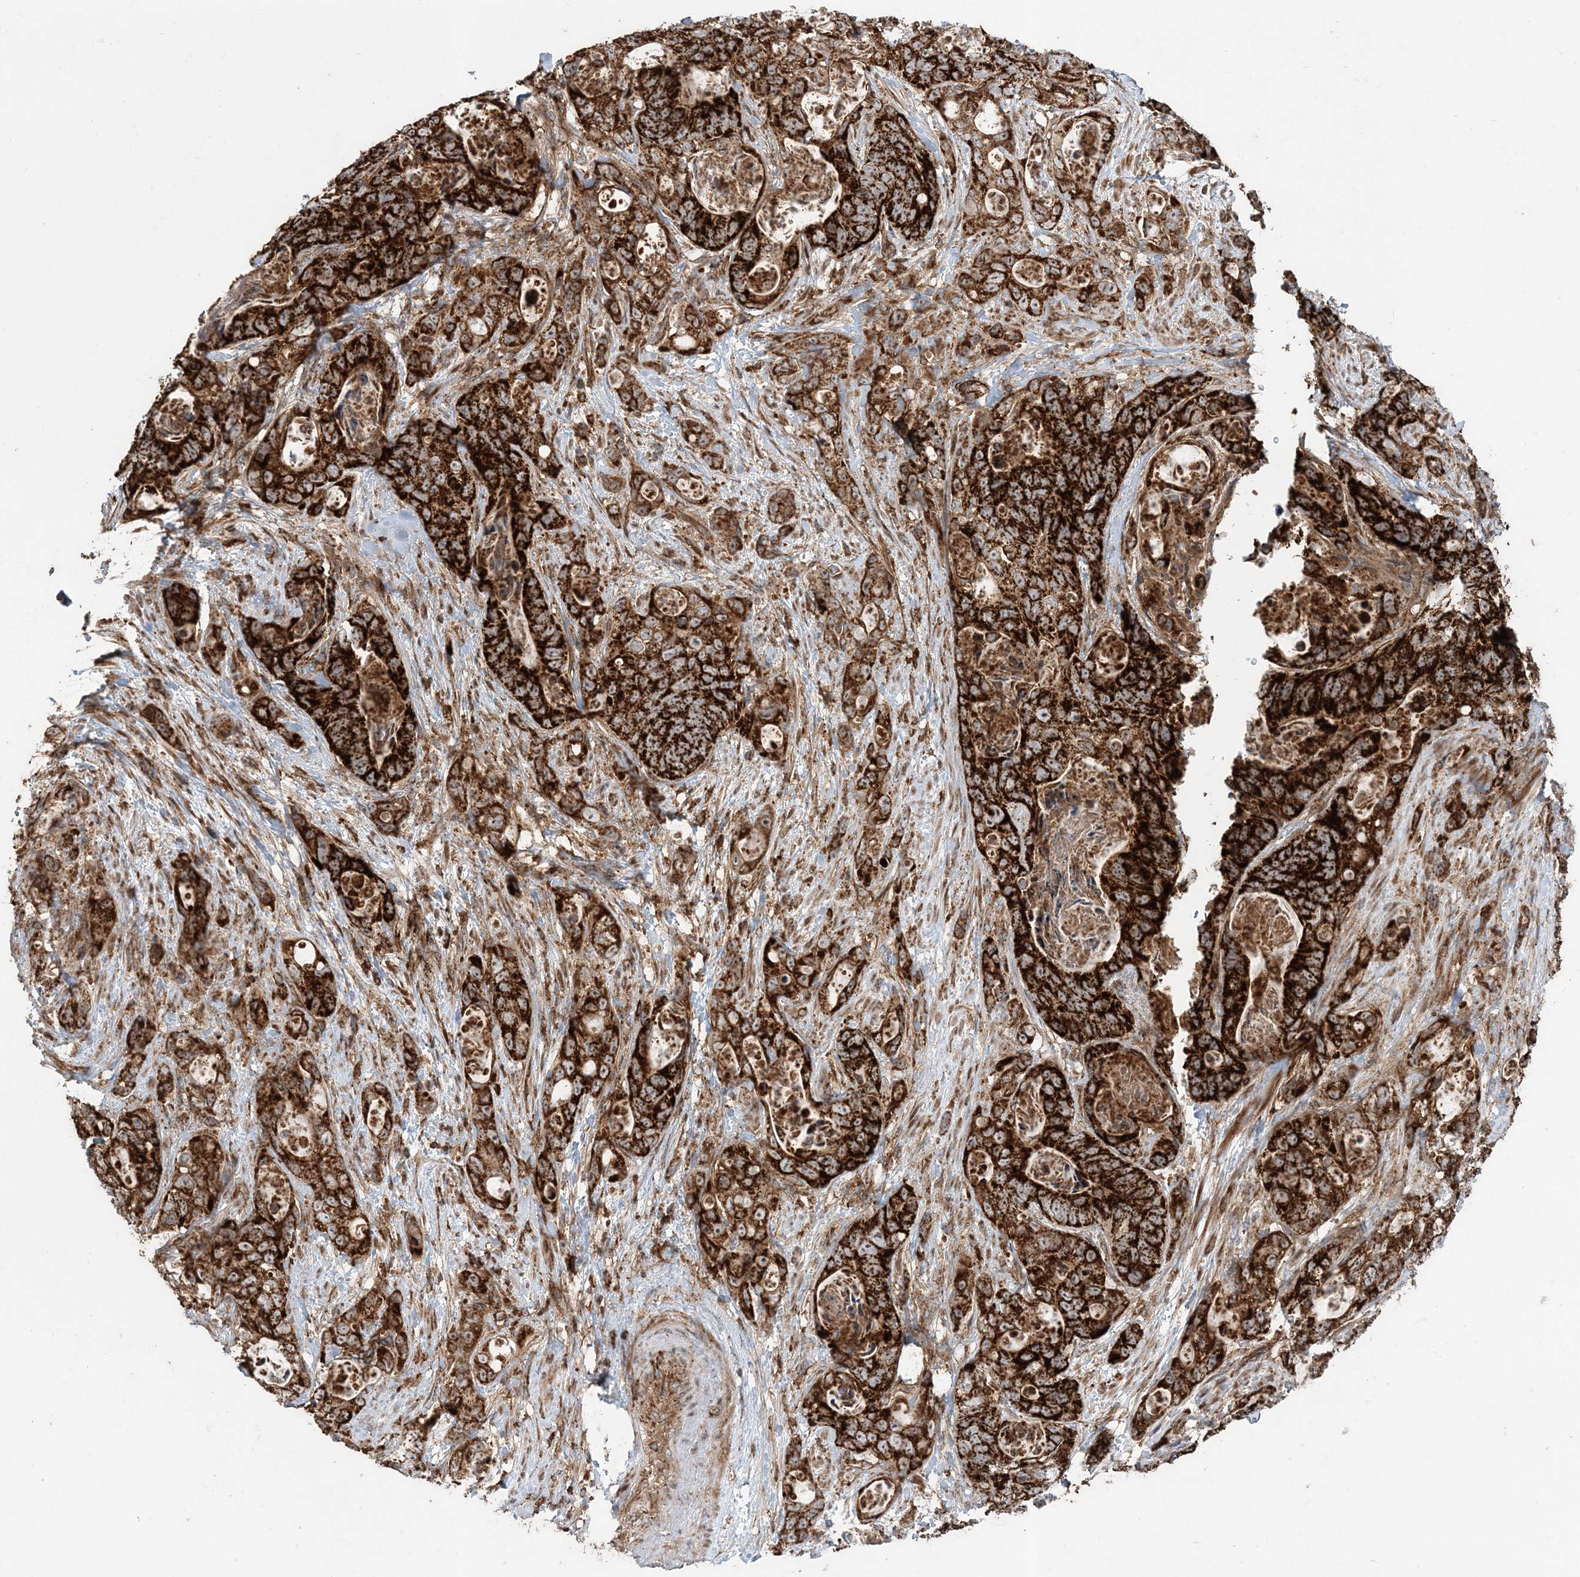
{"staining": {"intensity": "strong", "quantity": ">75%", "location": "cytoplasmic/membranous"}, "tissue": "stomach cancer", "cell_type": "Tumor cells", "image_type": "cancer", "snomed": [{"axis": "morphology", "description": "Normal tissue, NOS"}, {"axis": "morphology", "description": "Adenocarcinoma, NOS"}, {"axis": "topography", "description": "Stomach"}], "caption": "Stomach cancer was stained to show a protein in brown. There is high levels of strong cytoplasmic/membranous expression in approximately >75% of tumor cells. (DAB (3,3'-diaminobenzidine) = brown stain, brightfield microscopy at high magnification).", "gene": "LRPPRC", "patient": {"sex": "female", "age": 89}}